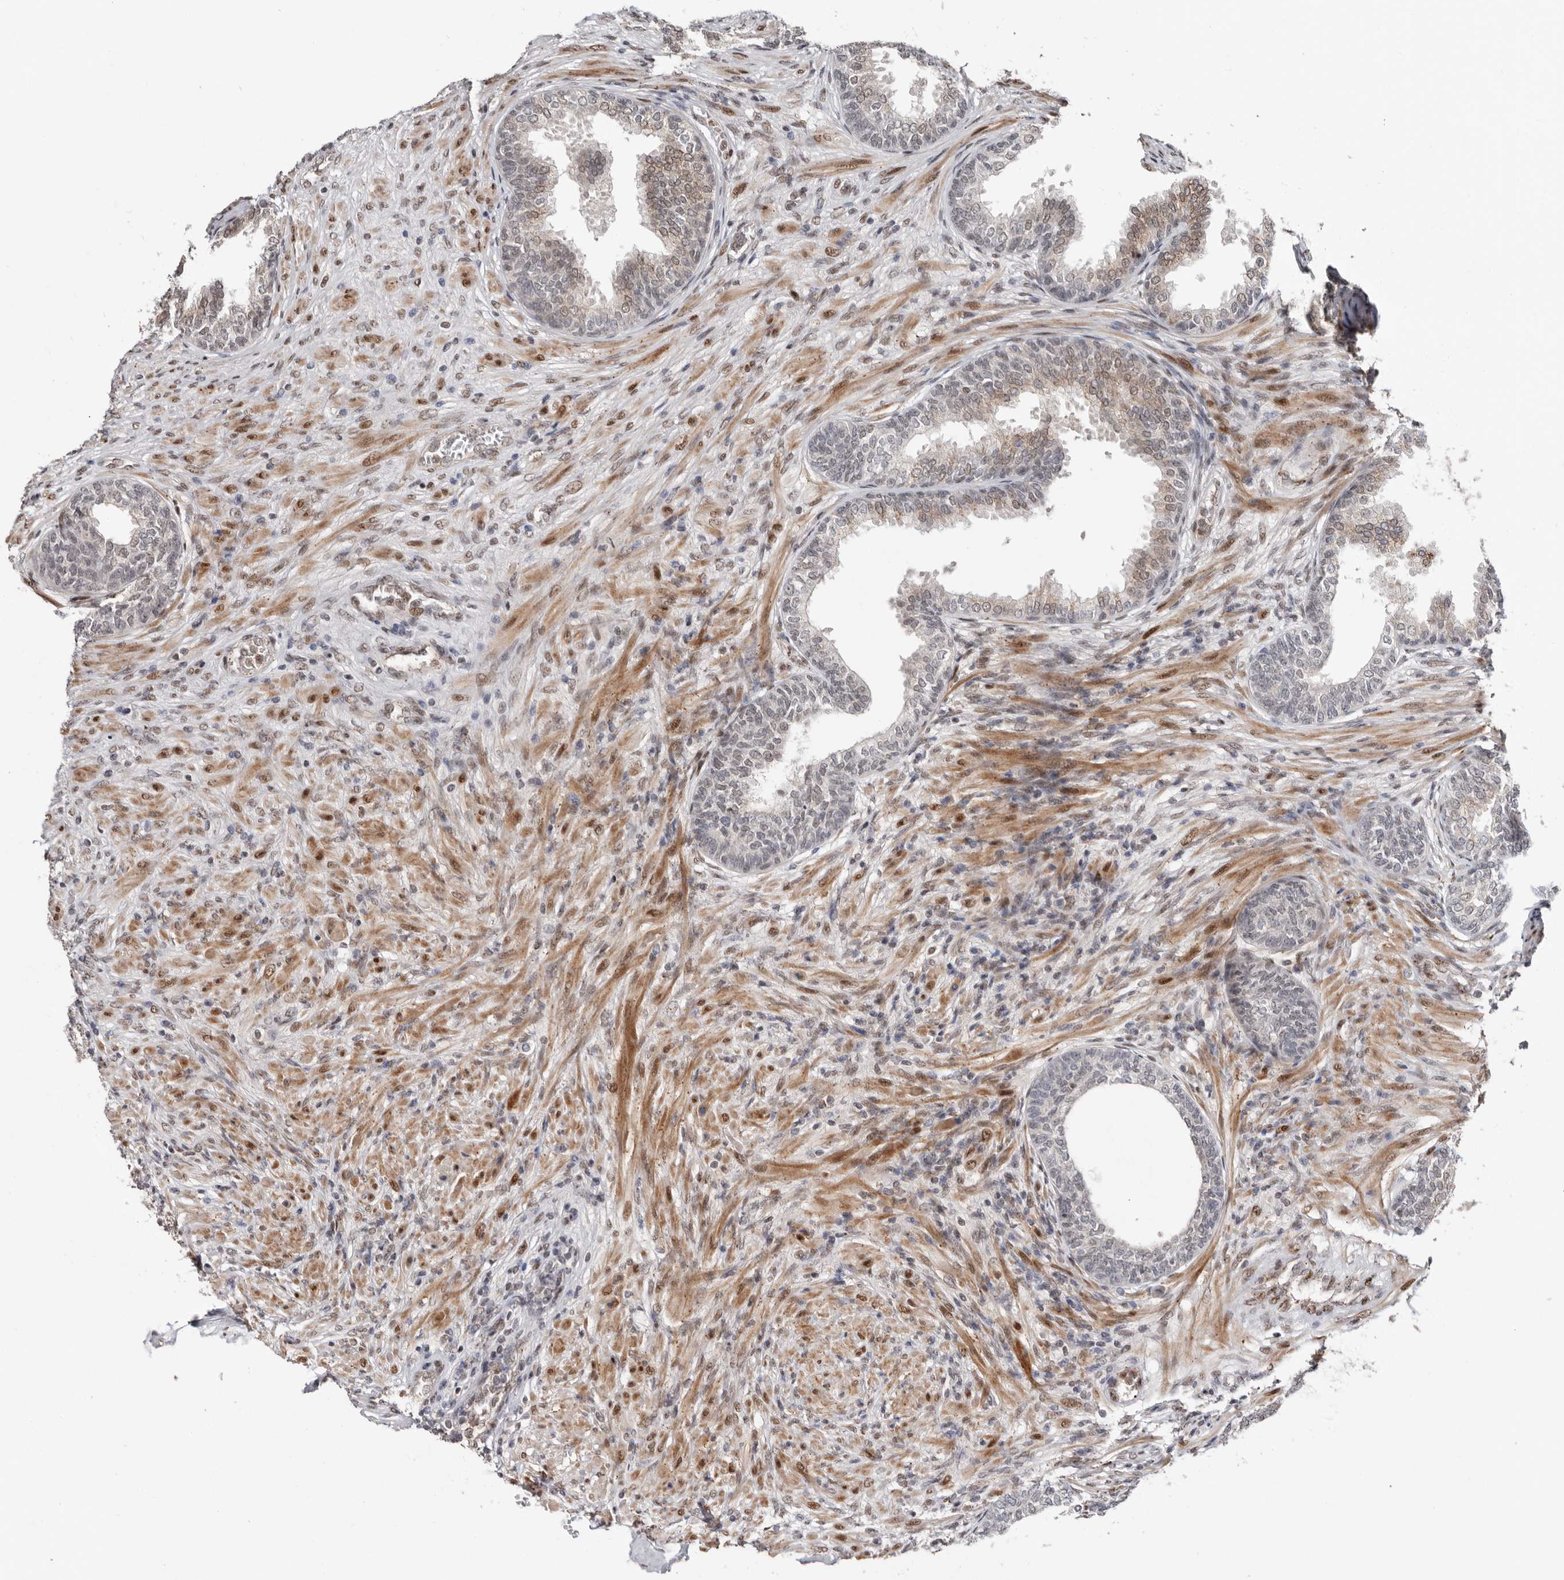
{"staining": {"intensity": "moderate", "quantity": "<25%", "location": "cytoplasmic/membranous"}, "tissue": "prostate", "cell_type": "Glandular cells", "image_type": "normal", "snomed": [{"axis": "morphology", "description": "Normal tissue, NOS"}, {"axis": "topography", "description": "Prostate"}], "caption": "Protein analysis of normal prostate reveals moderate cytoplasmic/membranous positivity in about <25% of glandular cells.", "gene": "SMAD7", "patient": {"sex": "male", "age": 76}}